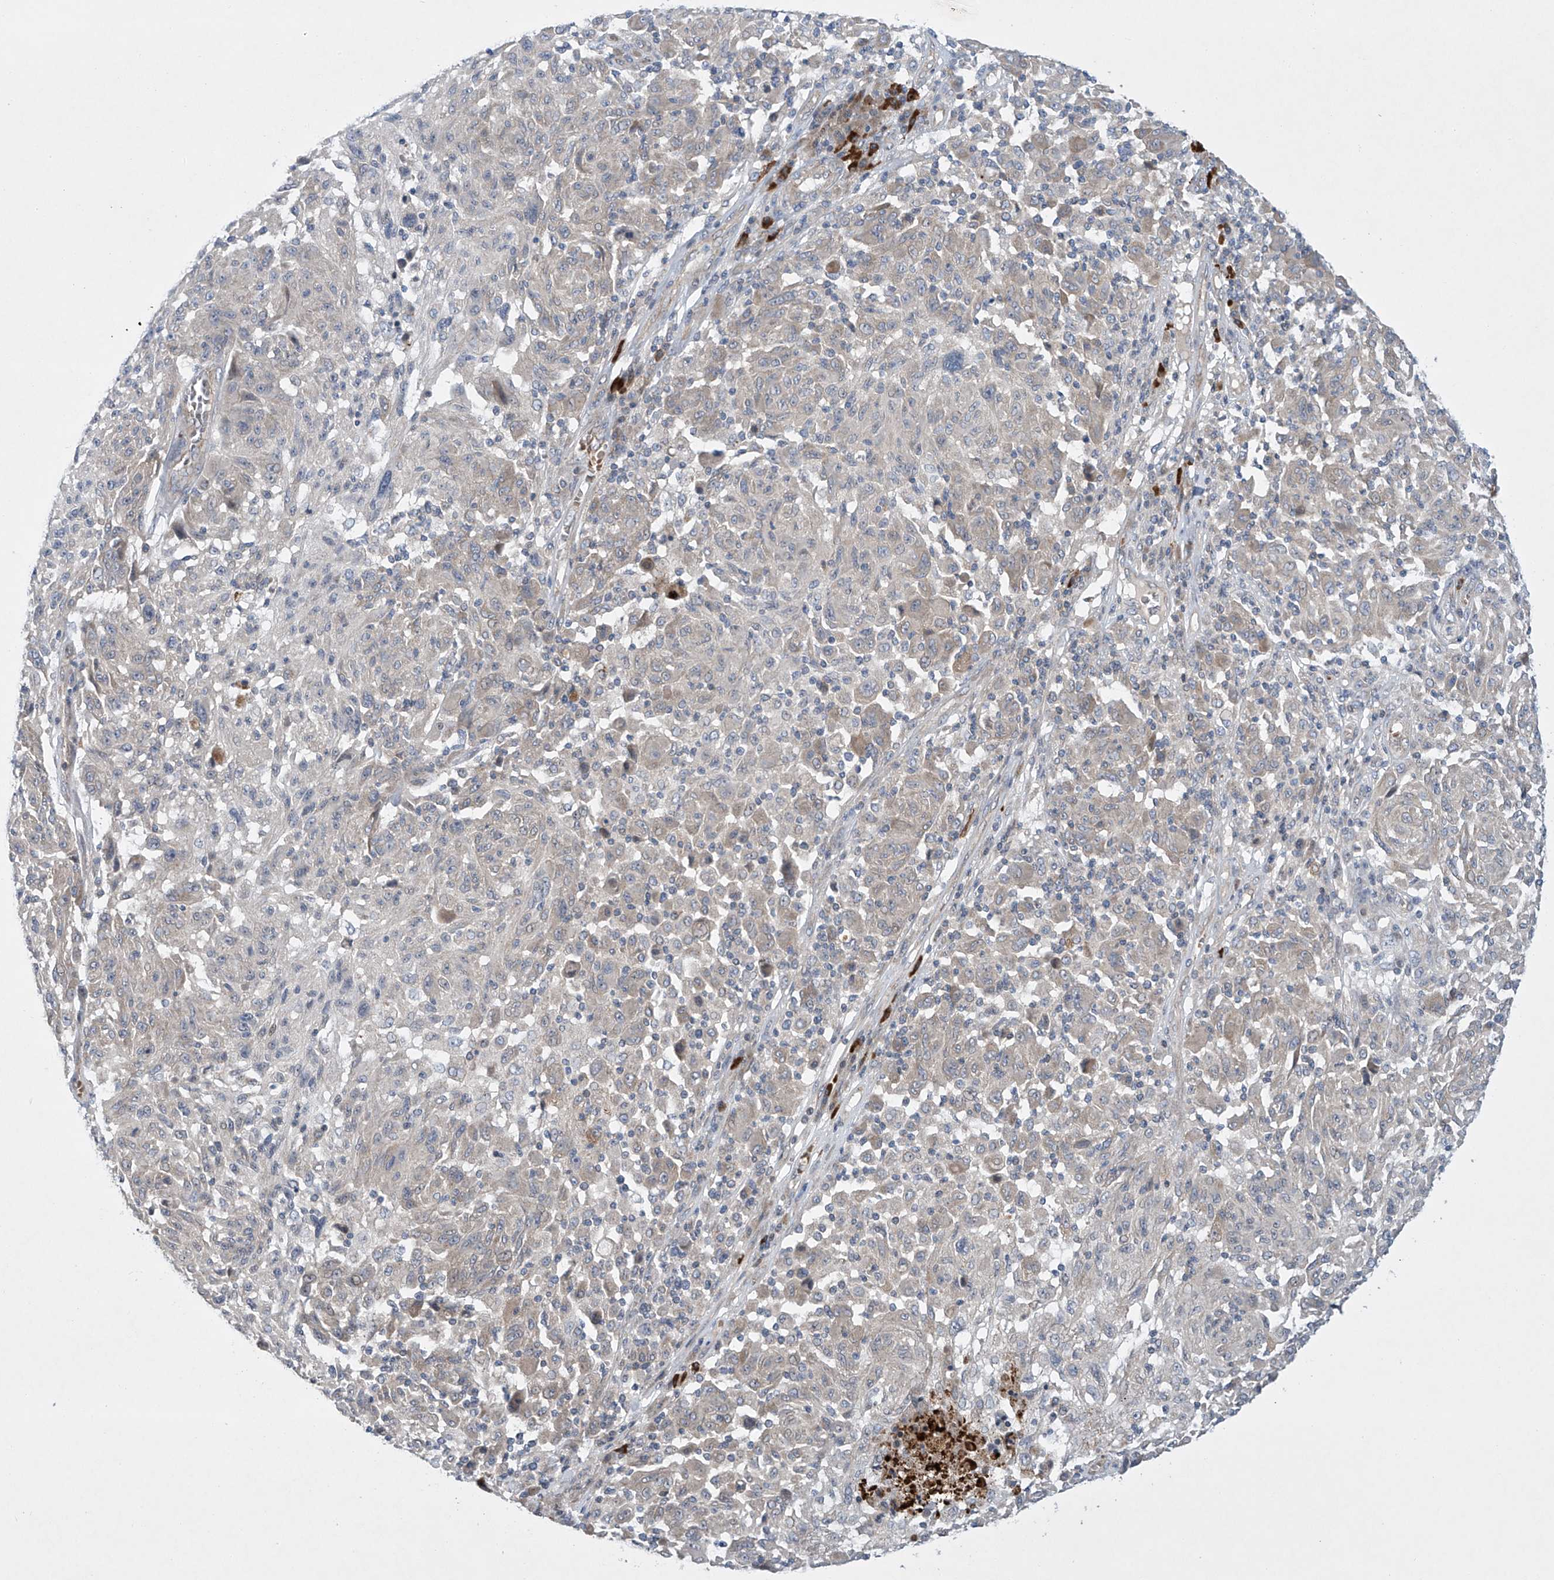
{"staining": {"intensity": "negative", "quantity": "none", "location": "none"}, "tissue": "melanoma", "cell_type": "Tumor cells", "image_type": "cancer", "snomed": [{"axis": "morphology", "description": "Malignant melanoma, NOS"}, {"axis": "topography", "description": "Skin"}], "caption": "A photomicrograph of melanoma stained for a protein exhibits no brown staining in tumor cells.", "gene": "TJAP1", "patient": {"sex": "male", "age": 53}}